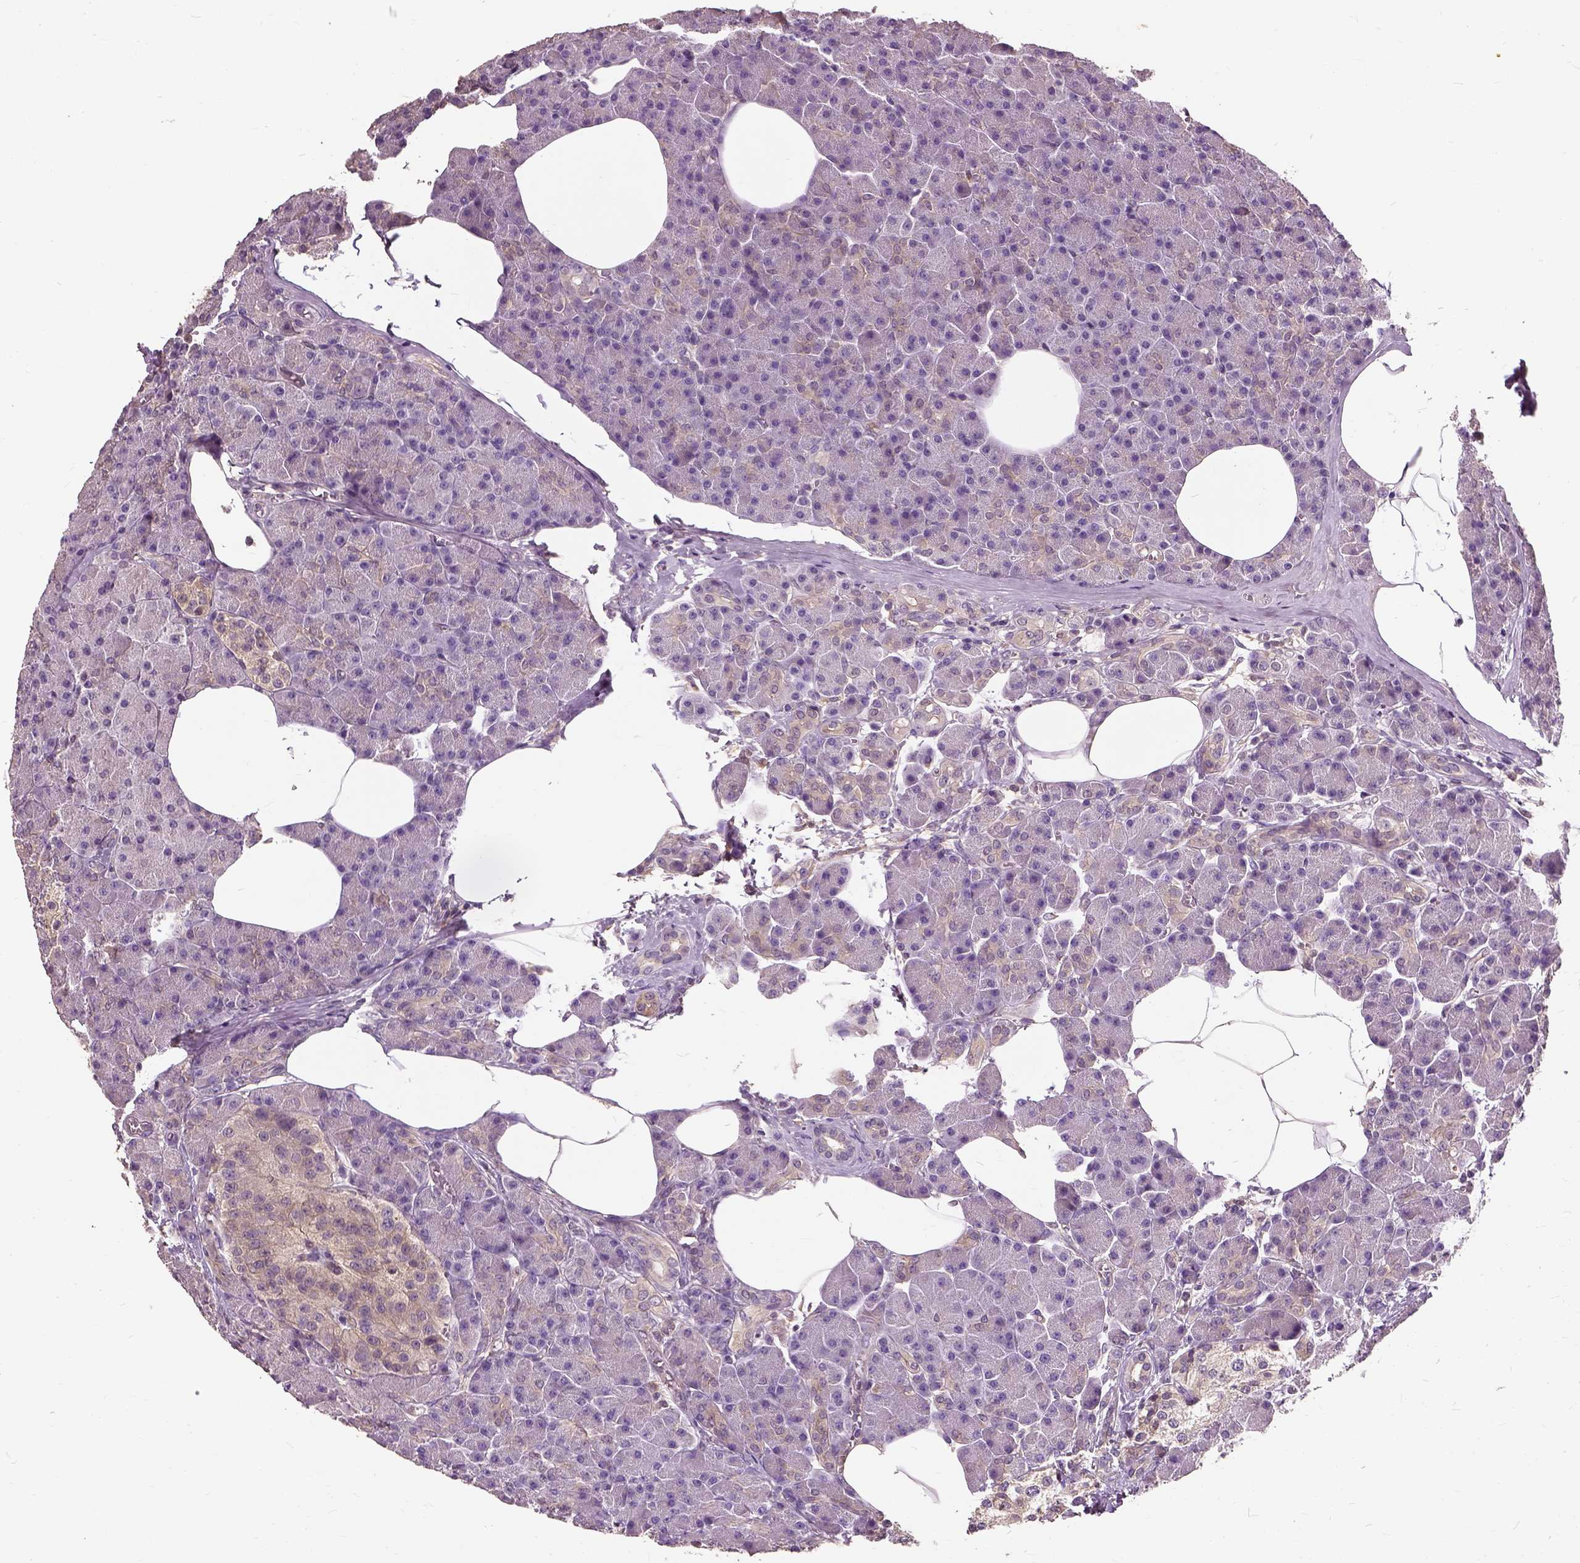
{"staining": {"intensity": "negative", "quantity": "none", "location": "none"}, "tissue": "pancreas", "cell_type": "Exocrine glandular cells", "image_type": "normal", "snomed": [{"axis": "morphology", "description": "Normal tissue, NOS"}, {"axis": "topography", "description": "Pancreas"}], "caption": "High magnification brightfield microscopy of unremarkable pancreas stained with DAB (3,3'-diaminobenzidine) (brown) and counterstained with hematoxylin (blue): exocrine glandular cells show no significant expression.", "gene": "PEA15", "patient": {"sex": "female", "age": 45}}